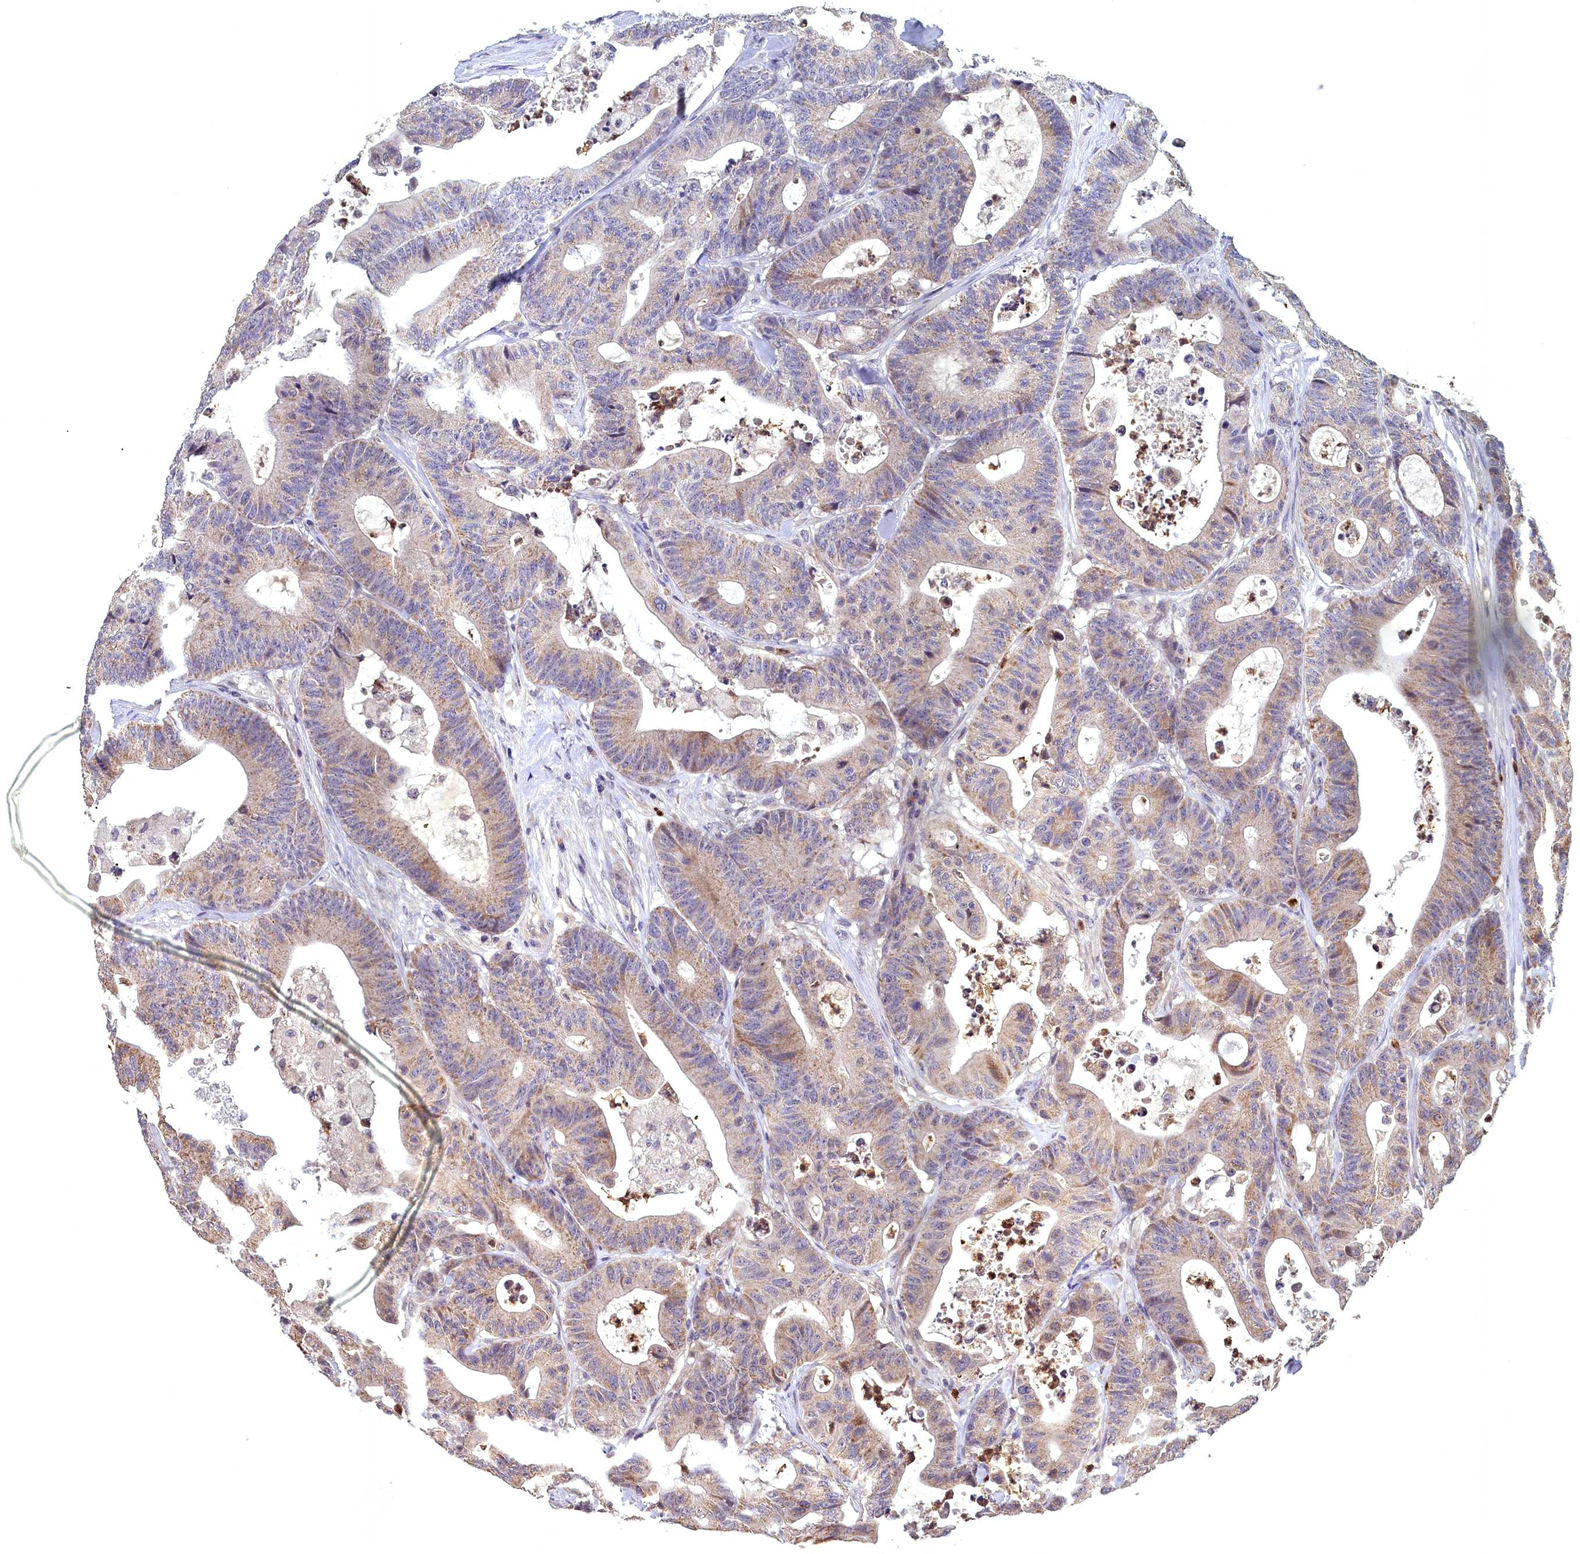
{"staining": {"intensity": "moderate", "quantity": "25%-75%", "location": "cytoplasmic/membranous"}, "tissue": "colorectal cancer", "cell_type": "Tumor cells", "image_type": "cancer", "snomed": [{"axis": "morphology", "description": "Adenocarcinoma, NOS"}, {"axis": "topography", "description": "Colon"}], "caption": "Colorectal adenocarcinoma stained with DAB (3,3'-diaminobenzidine) IHC shows medium levels of moderate cytoplasmic/membranous staining in about 25%-75% of tumor cells. Immunohistochemistry (ihc) stains the protein in brown and the nuclei are stained blue.", "gene": "EPB41L4B", "patient": {"sex": "female", "age": 84}}